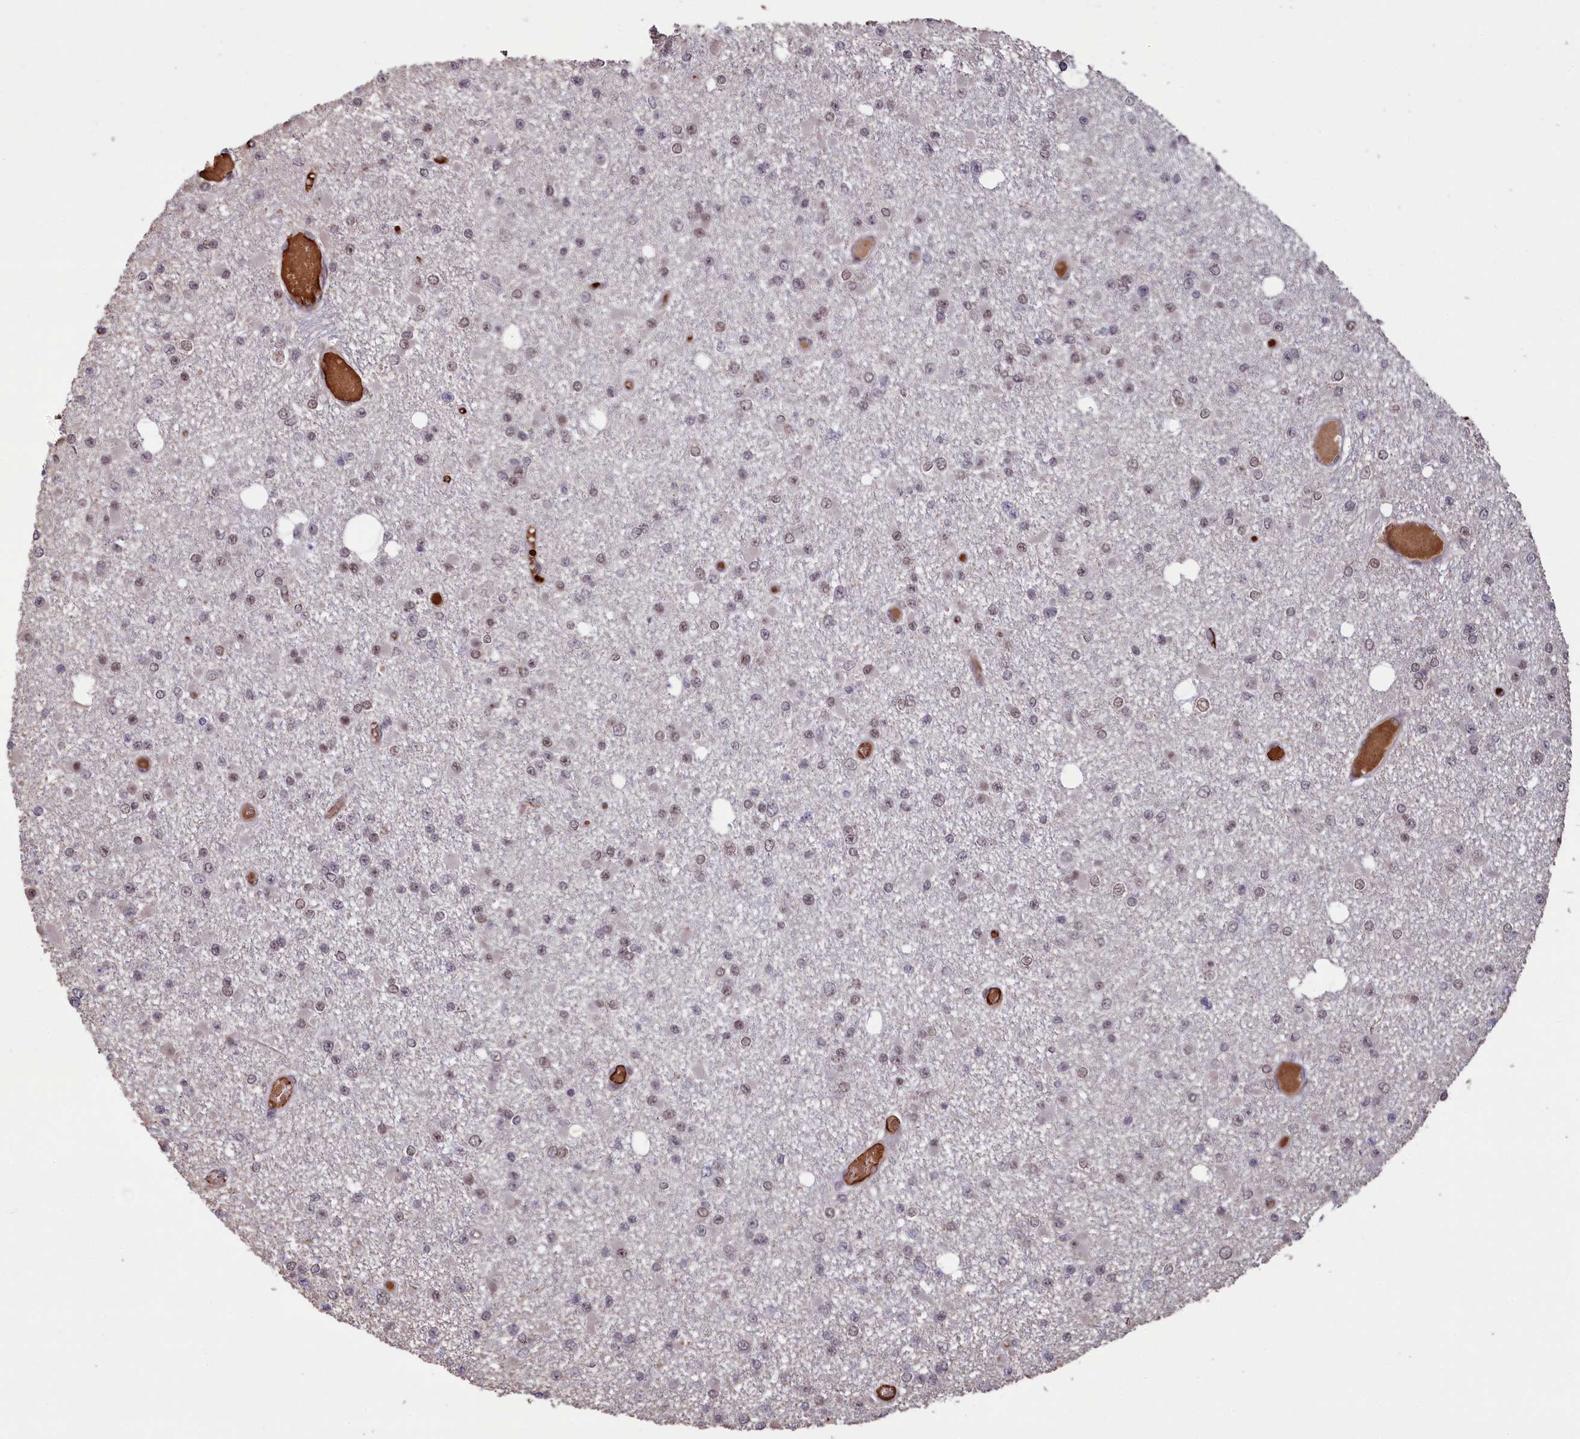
{"staining": {"intensity": "weak", "quantity": ">75%", "location": "nuclear"}, "tissue": "glioma", "cell_type": "Tumor cells", "image_type": "cancer", "snomed": [{"axis": "morphology", "description": "Glioma, malignant, Low grade"}, {"axis": "topography", "description": "Brain"}], "caption": "IHC staining of glioma, which exhibits low levels of weak nuclear expression in approximately >75% of tumor cells indicating weak nuclear protein expression. The staining was performed using DAB (3,3'-diaminobenzidine) (brown) for protein detection and nuclei were counterstained in hematoxylin (blue).", "gene": "MPHOSPH8", "patient": {"sex": "female", "age": 22}}